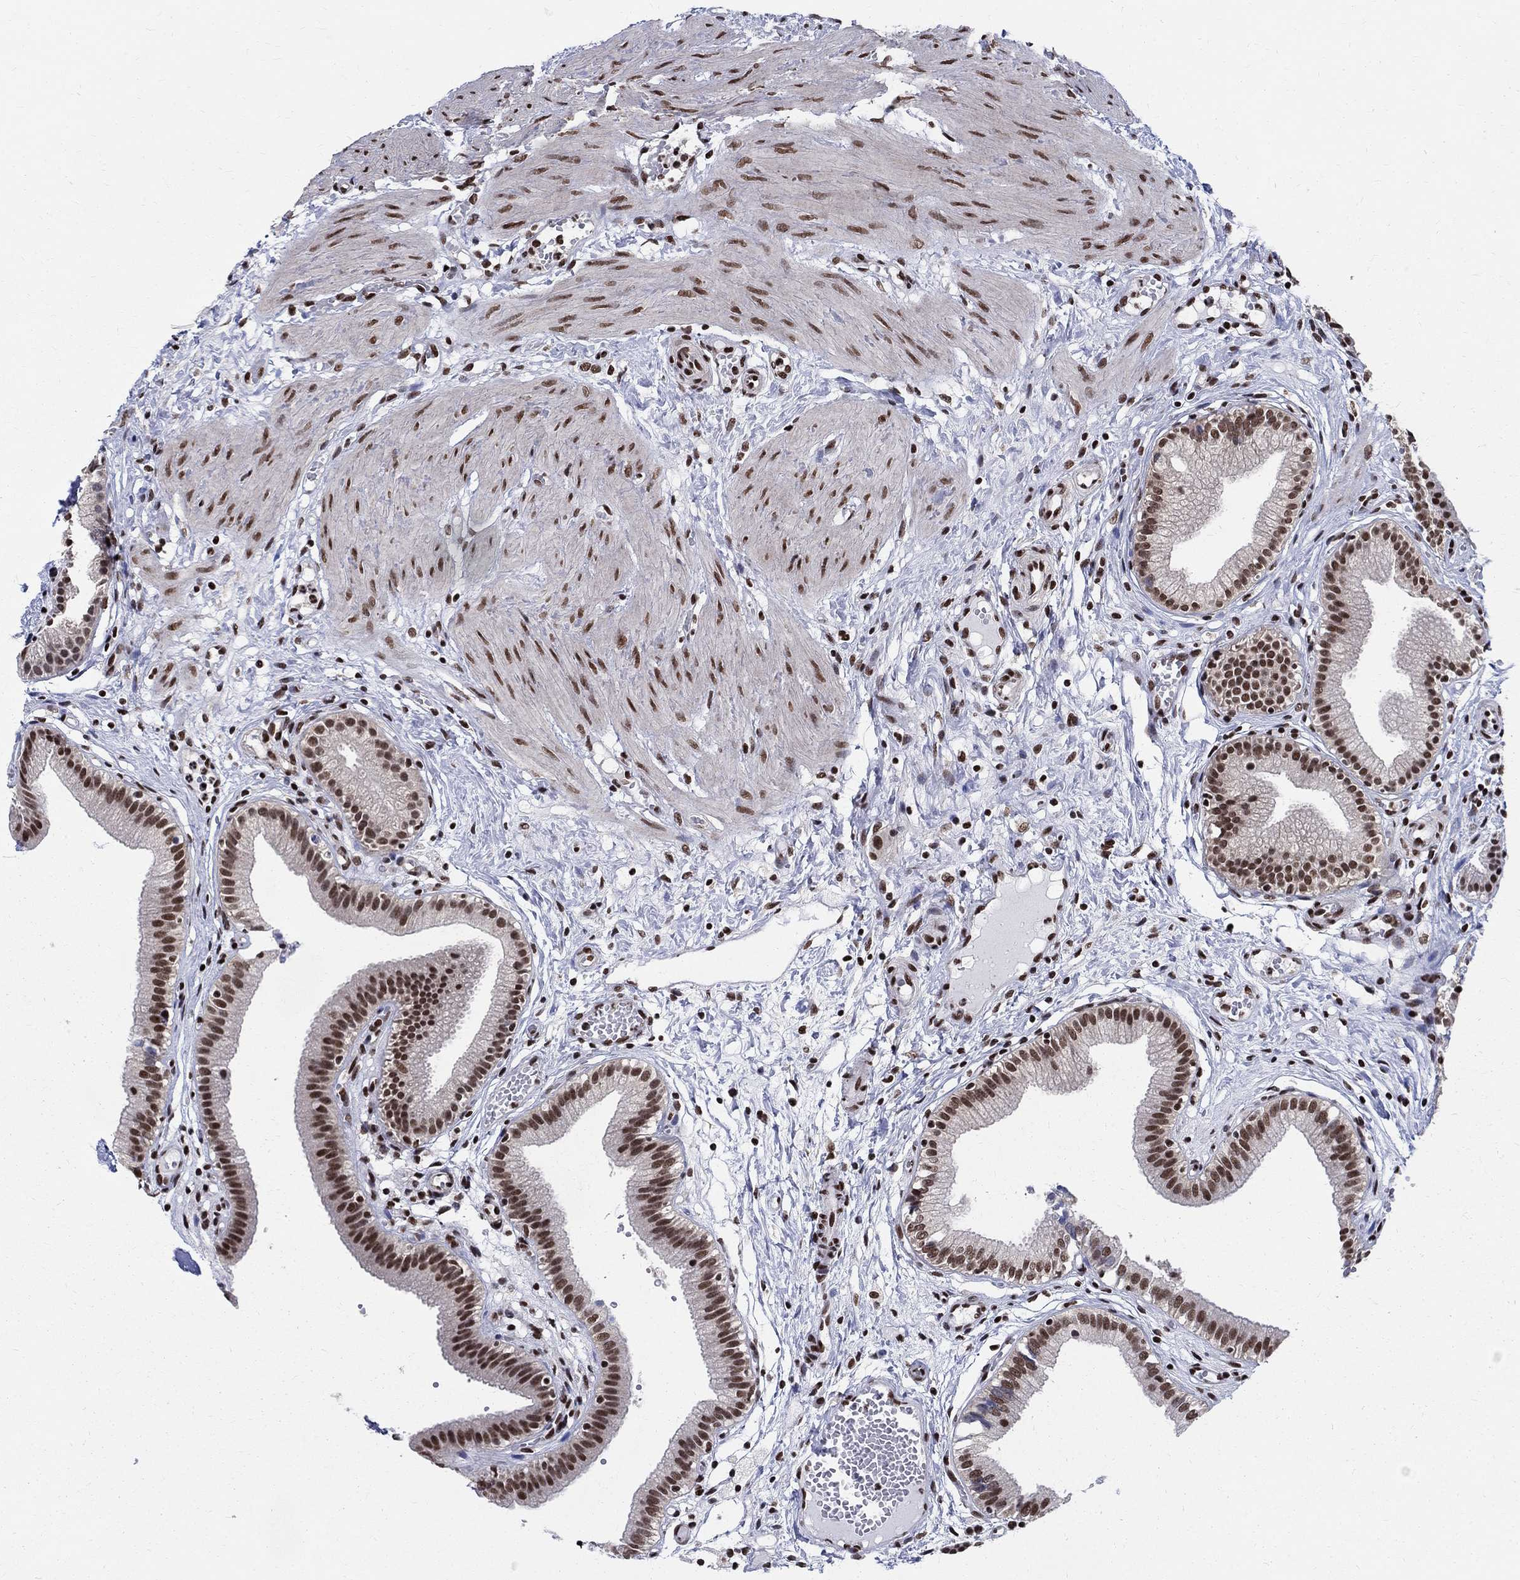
{"staining": {"intensity": "strong", "quantity": "25%-75%", "location": "nuclear"}, "tissue": "gallbladder", "cell_type": "Glandular cells", "image_type": "normal", "snomed": [{"axis": "morphology", "description": "Normal tissue, NOS"}, {"axis": "topography", "description": "Gallbladder"}], "caption": "A high-resolution histopathology image shows immunohistochemistry staining of normal gallbladder, which demonstrates strong nuclear positivity in approximately 25%-75% of glandular cells. The staining was performed using DAB (3,3'-diaminobenzidine), with brown indicating positive protein expression. Nuclei are stained blue with hematoxylin.", "gene": "FBXO16", "patient": {"sex": "female", "age": 24}}